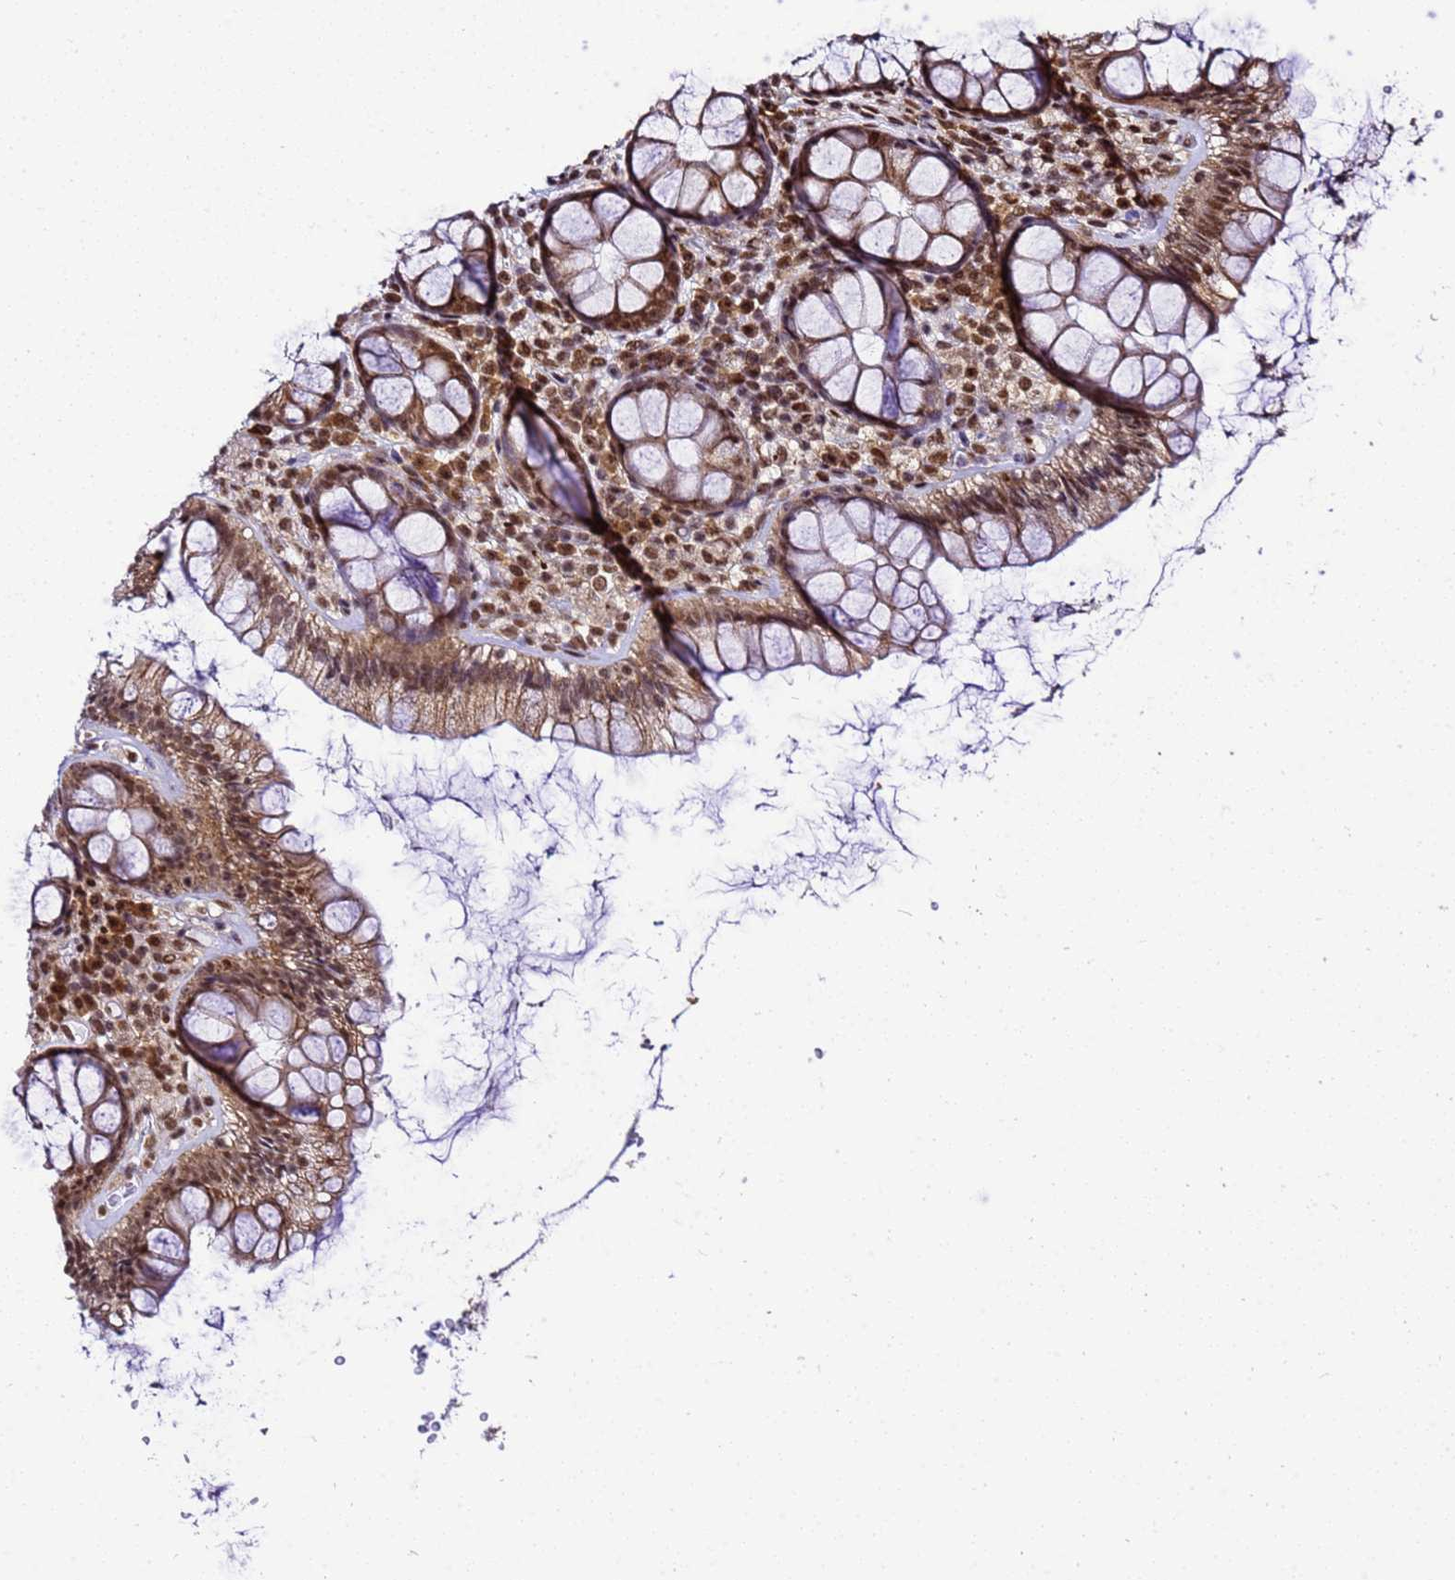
{"staining": {"intensity": "moderate", "quantity": ">75%", "location": "cytoplasmic/membranous,nuclear"}, "tissue": "rectum", "cell_type": "Glandular cells", "image_type": "normal", "snomed": [{"axis": "morphology", "description": "Normal tissue, NOS"}, {"axis": "topography", "description": "Rectum"}], "caption": "High-magnification brightfield microscopy of unremarkable rectum stained with DAB (3,3'-diaminobenzidine) (brown) and counterstained with hematoxylin (blue). glandular cells exhibit moderate cytoplasmic/membranous,nuclear positivity is seen in about>75% of cells.", "gene": "SMN1", "patient": {"sex": "male", "age": 83}}